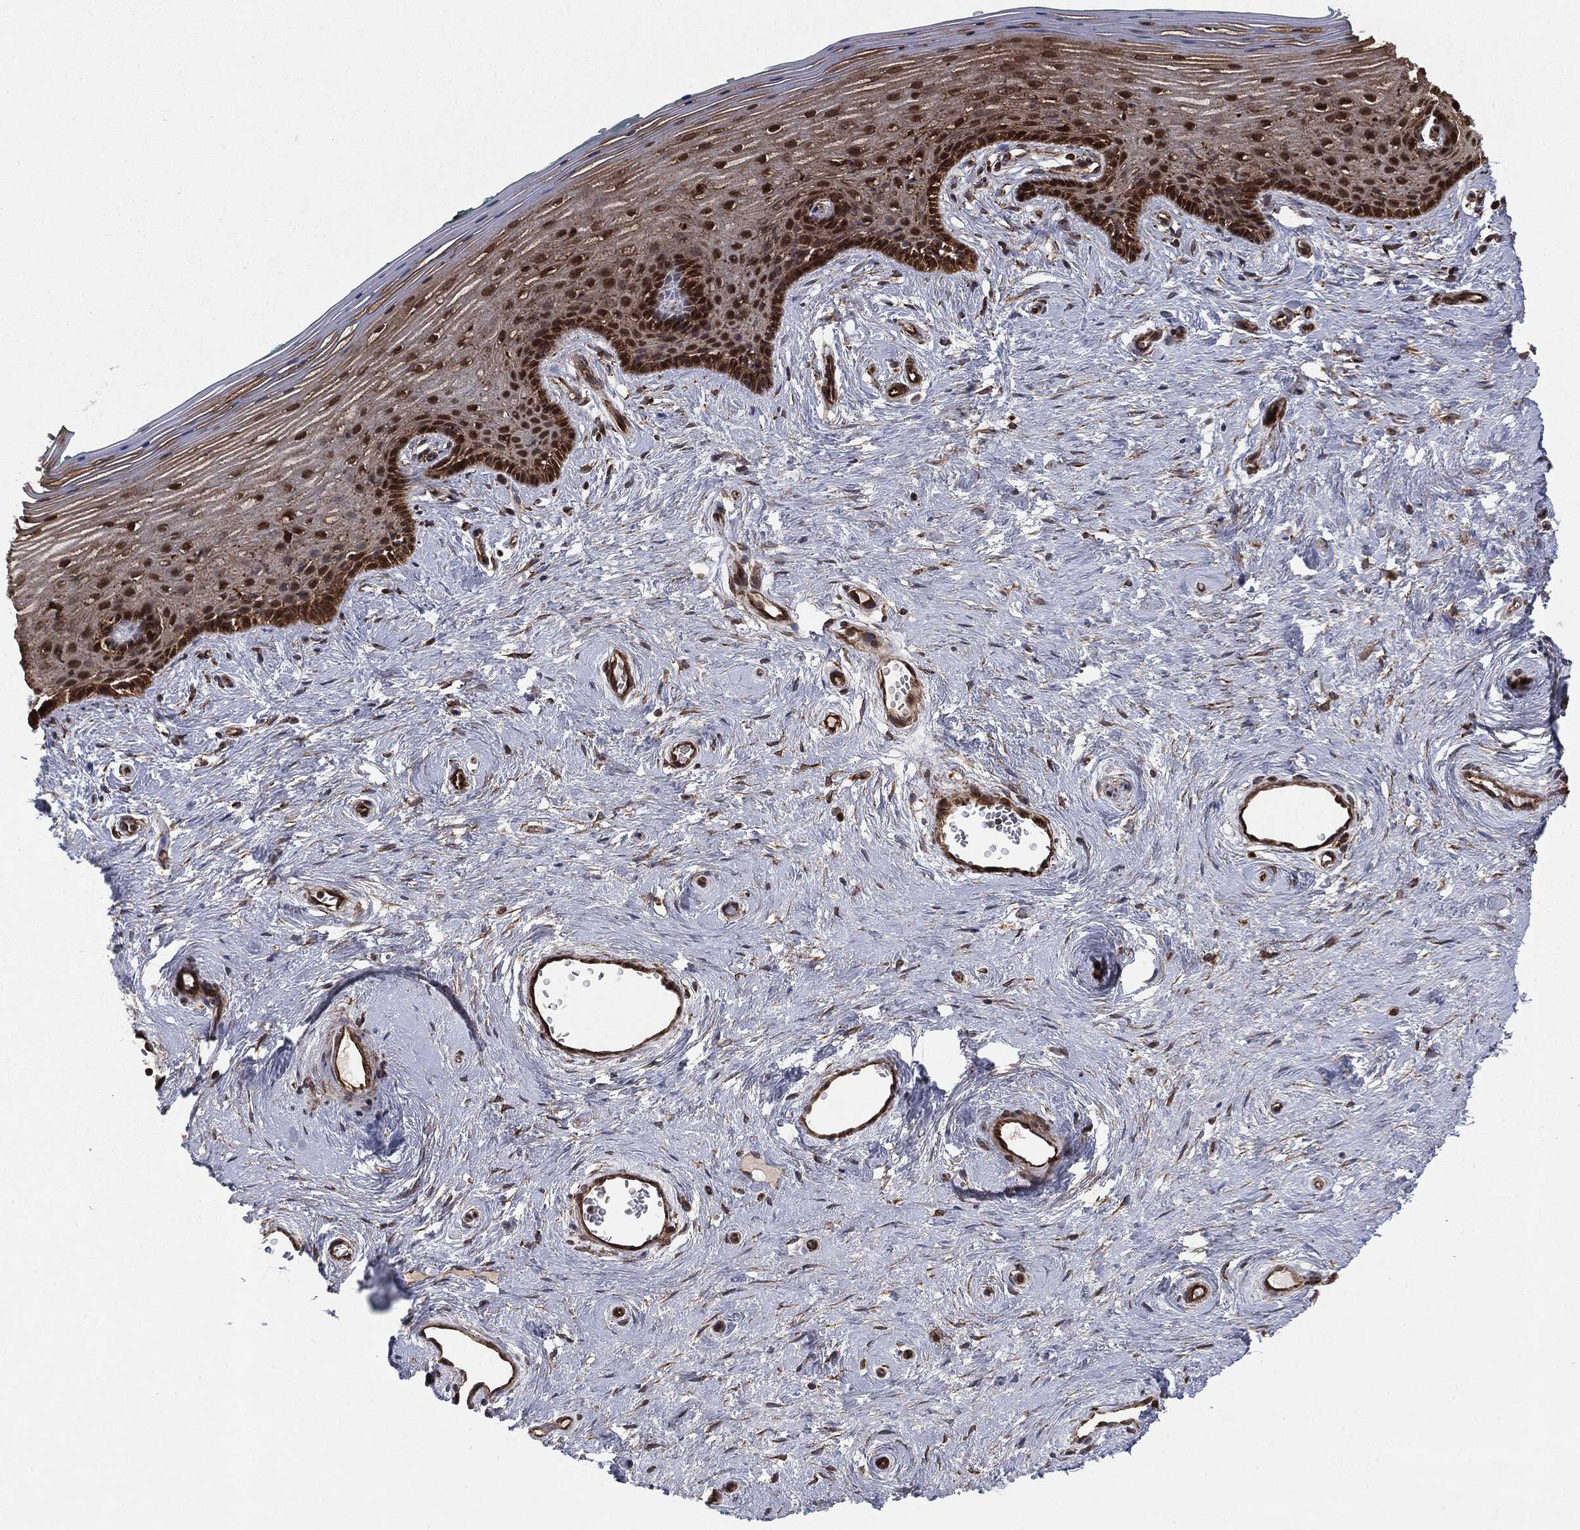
{"staining": {"intensity": "strong", "quantity": ">75%", "location": "cytoplasmic/membranous,nuclear"}, "tissue": "vagina", "cell_type": "Squamous epithelial cells", "image_type": "normal", "snomed": [{"axis": "morphology", "description": "Normal tissue, NOS"}, {"axis": "topography", "description": "Vagina"}], "caption": "Protein staining shows strong cytoplasmic/membranous,nuclear staining in about >75% of squamous epithelial cells in unremarkable vagina. Using DAB (3,3'-diaminobenzidine) (brown) and hematoxylin (blue) stains, captured at high magnification using brightfield microscopy.", "gene": "CYLD", "patient": {"sex": "female", "age": 45}}